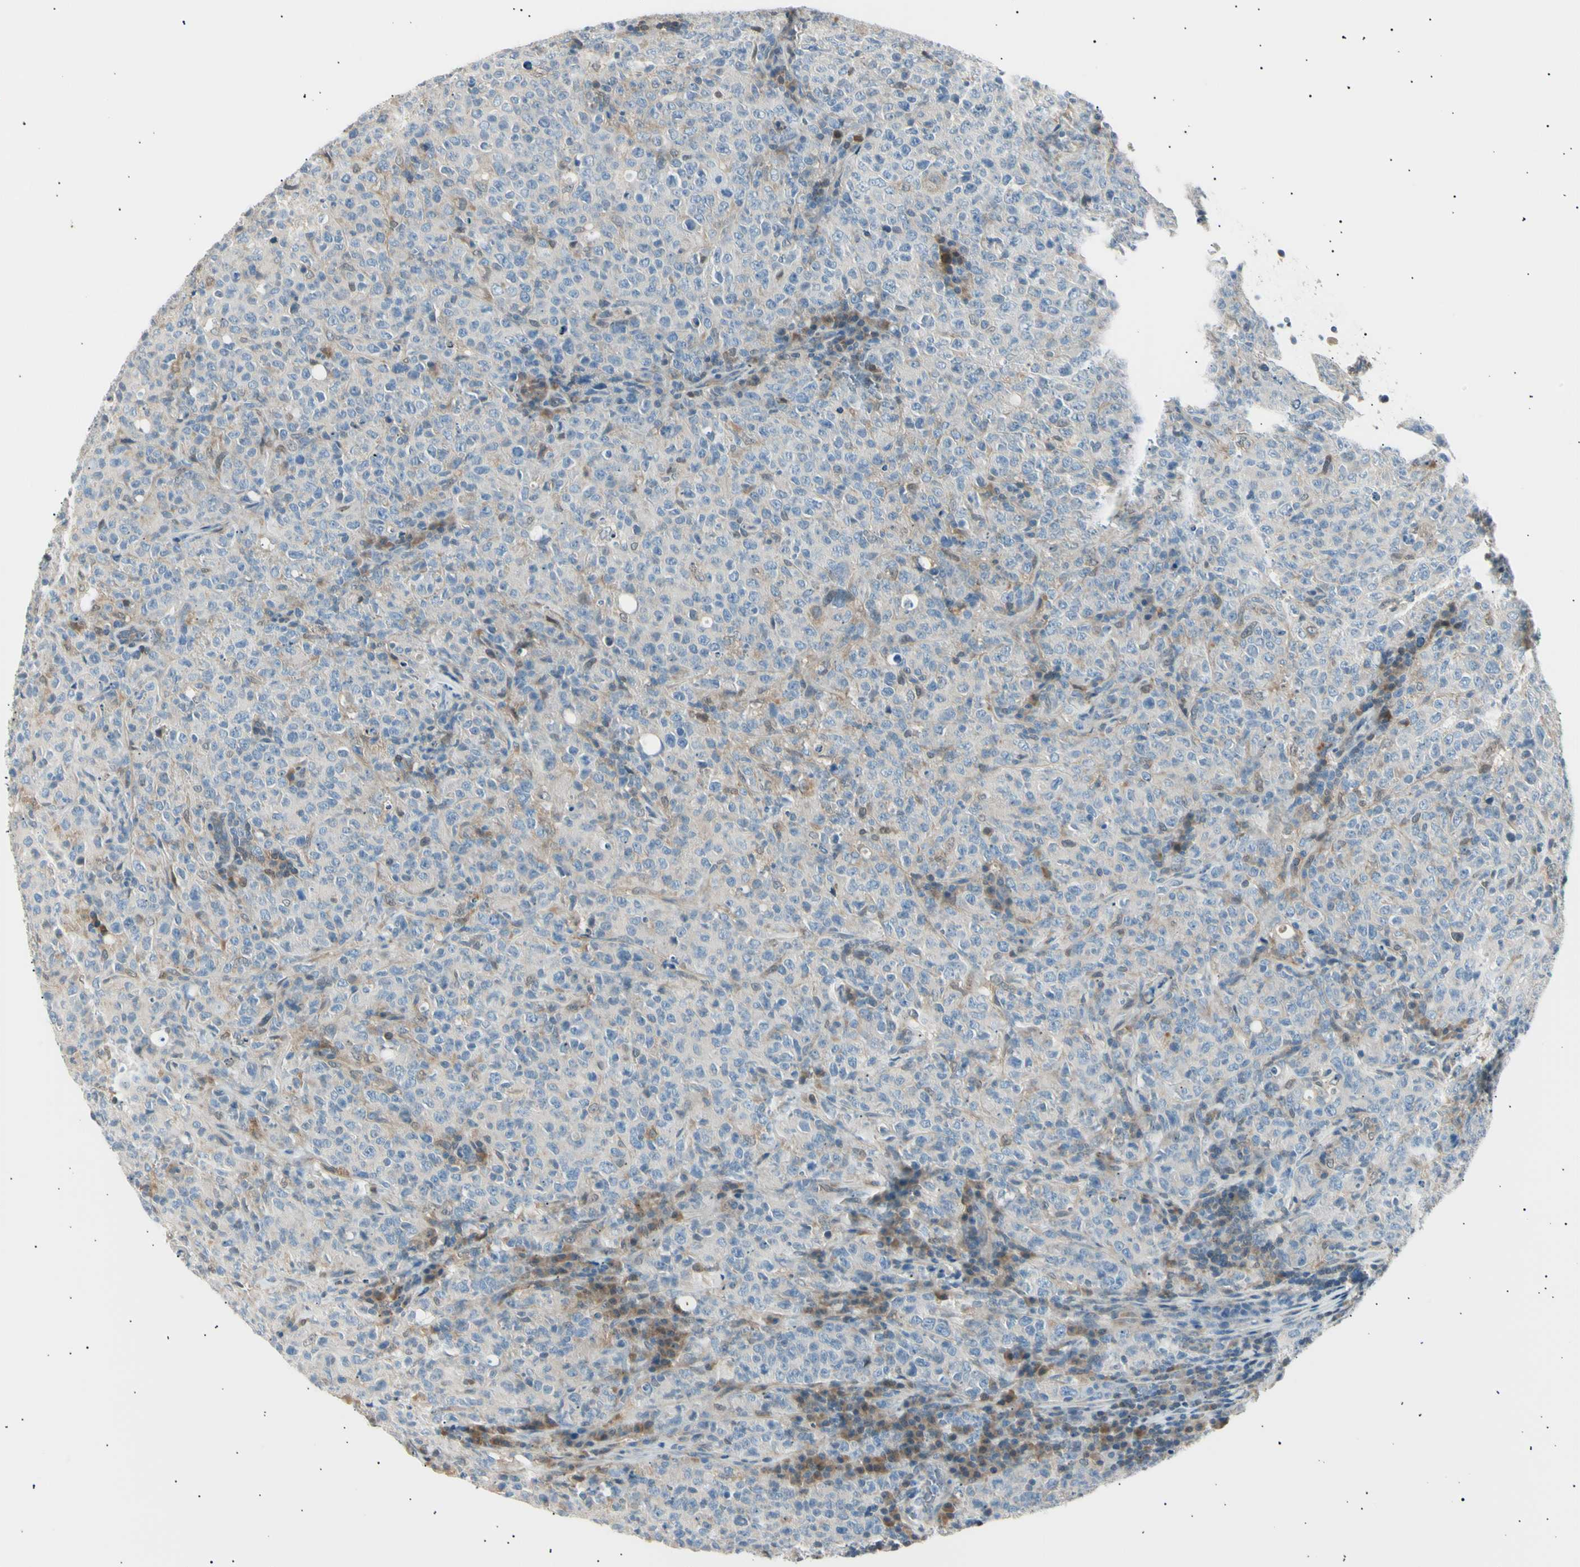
{"staining": {"intensity": "negative", "quantity": "none", "location": "none"}, "tissue": "lymphoma", "cell_type": "Tumor cells", "image_type": "cancer", "snomed": [{"axis": "morphology", "description": "Malignant lymphoma, non-Hodgkin's type, High grade"}, {"axis": "topography", "description": "Tonsil"}], "caption": "A micrograph of human lymphoma is negative for staining in tumor cells. The staining is performed using DAB brown chromogen with nuclei counter-stained in using hematoxylin.", "gene": "LHPP", "patient": {"sex": "female", "age": 36}}